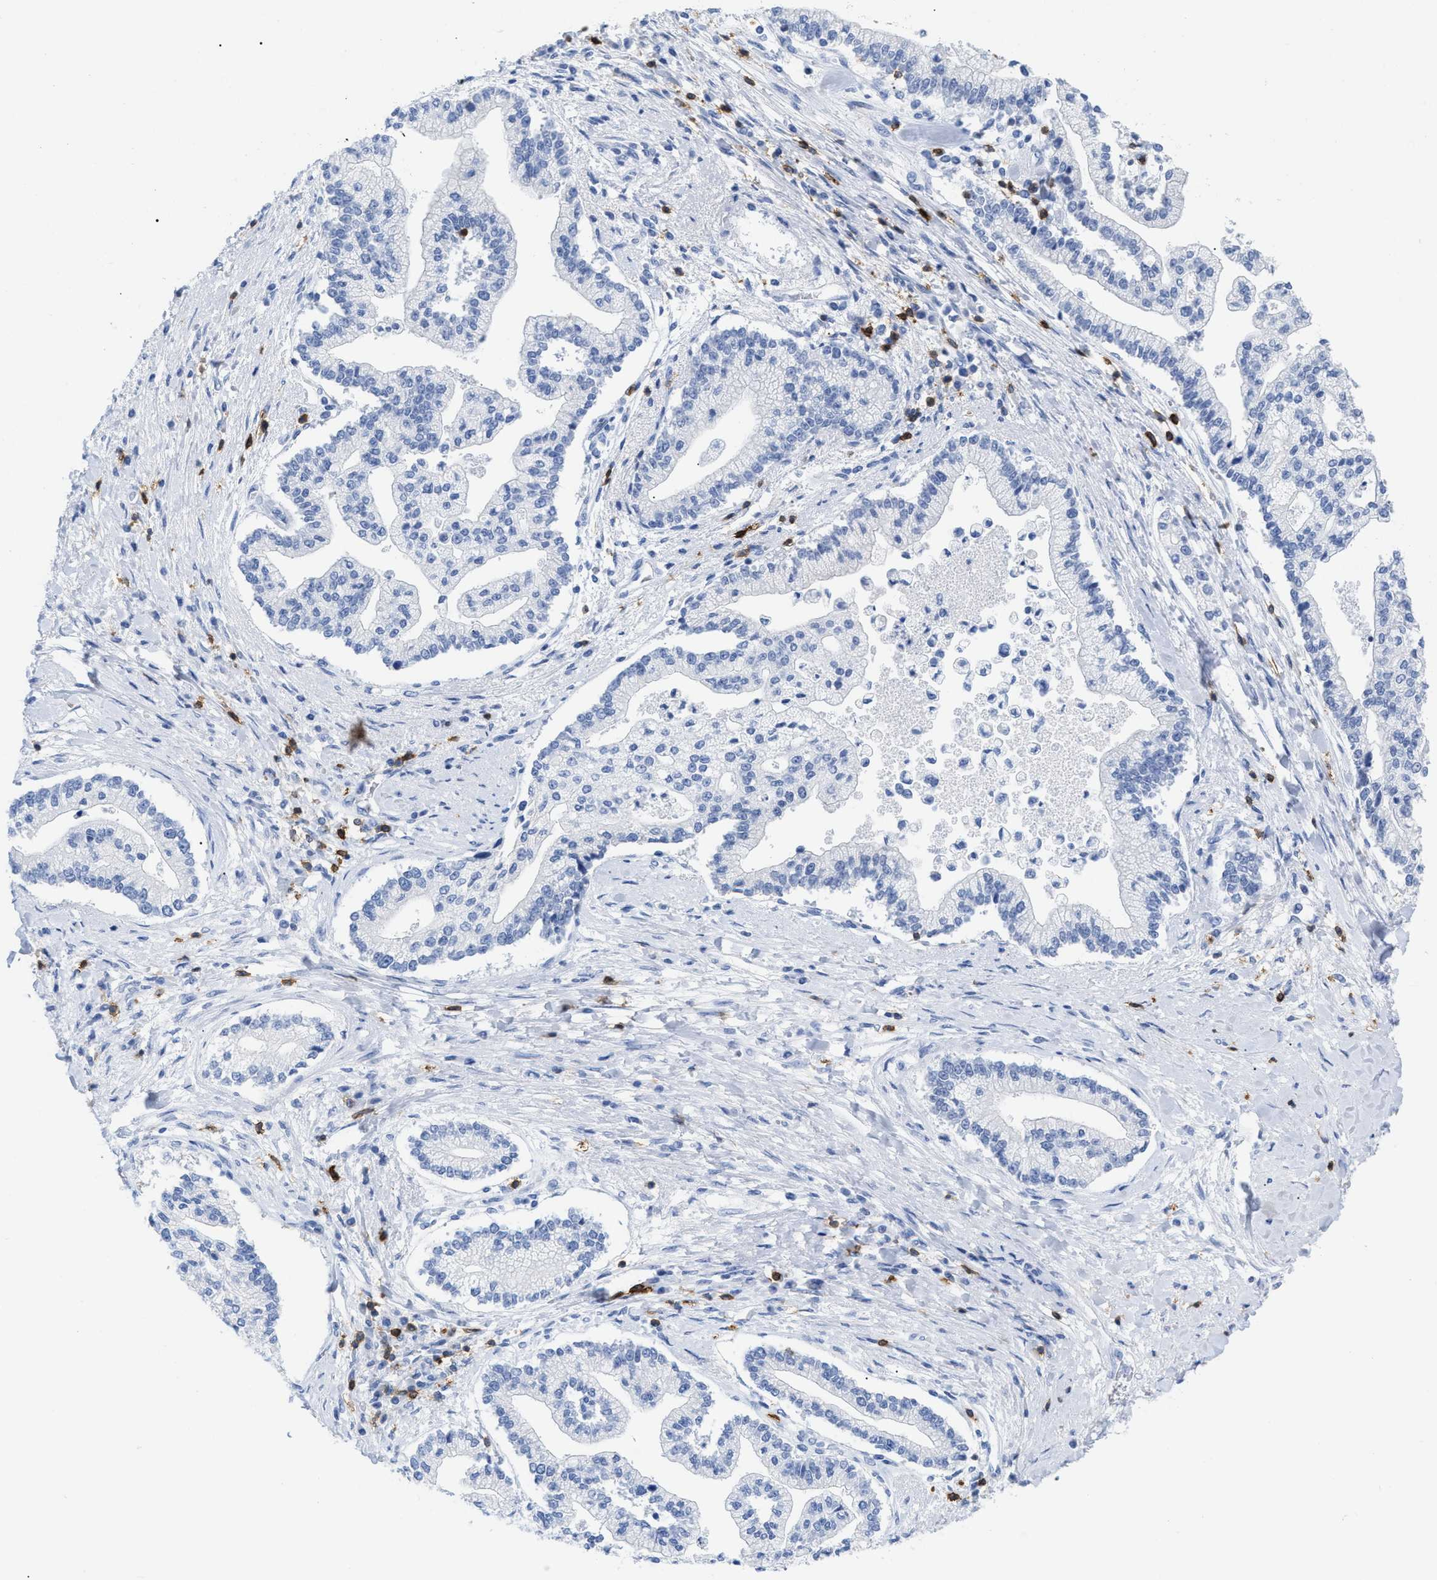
{"staining": {"intensity": "negative", "quantity": "none", "location": "none"}, "tissue": "liver cancer", "cell_type": "Tumor cells", "image_type": "cancer", "snomed": [{"axis": "morphology", "description": "Cholangiocarcinoma"}, {"axis": "topography", "description": "Liver"}], "caption": "Immunohistochemical staining of human liver cholangiocarcinoma exhibits no significant positivity in tumor cells.", "gene": "CD5", "patient": {"sex": "male", "age": 50}}